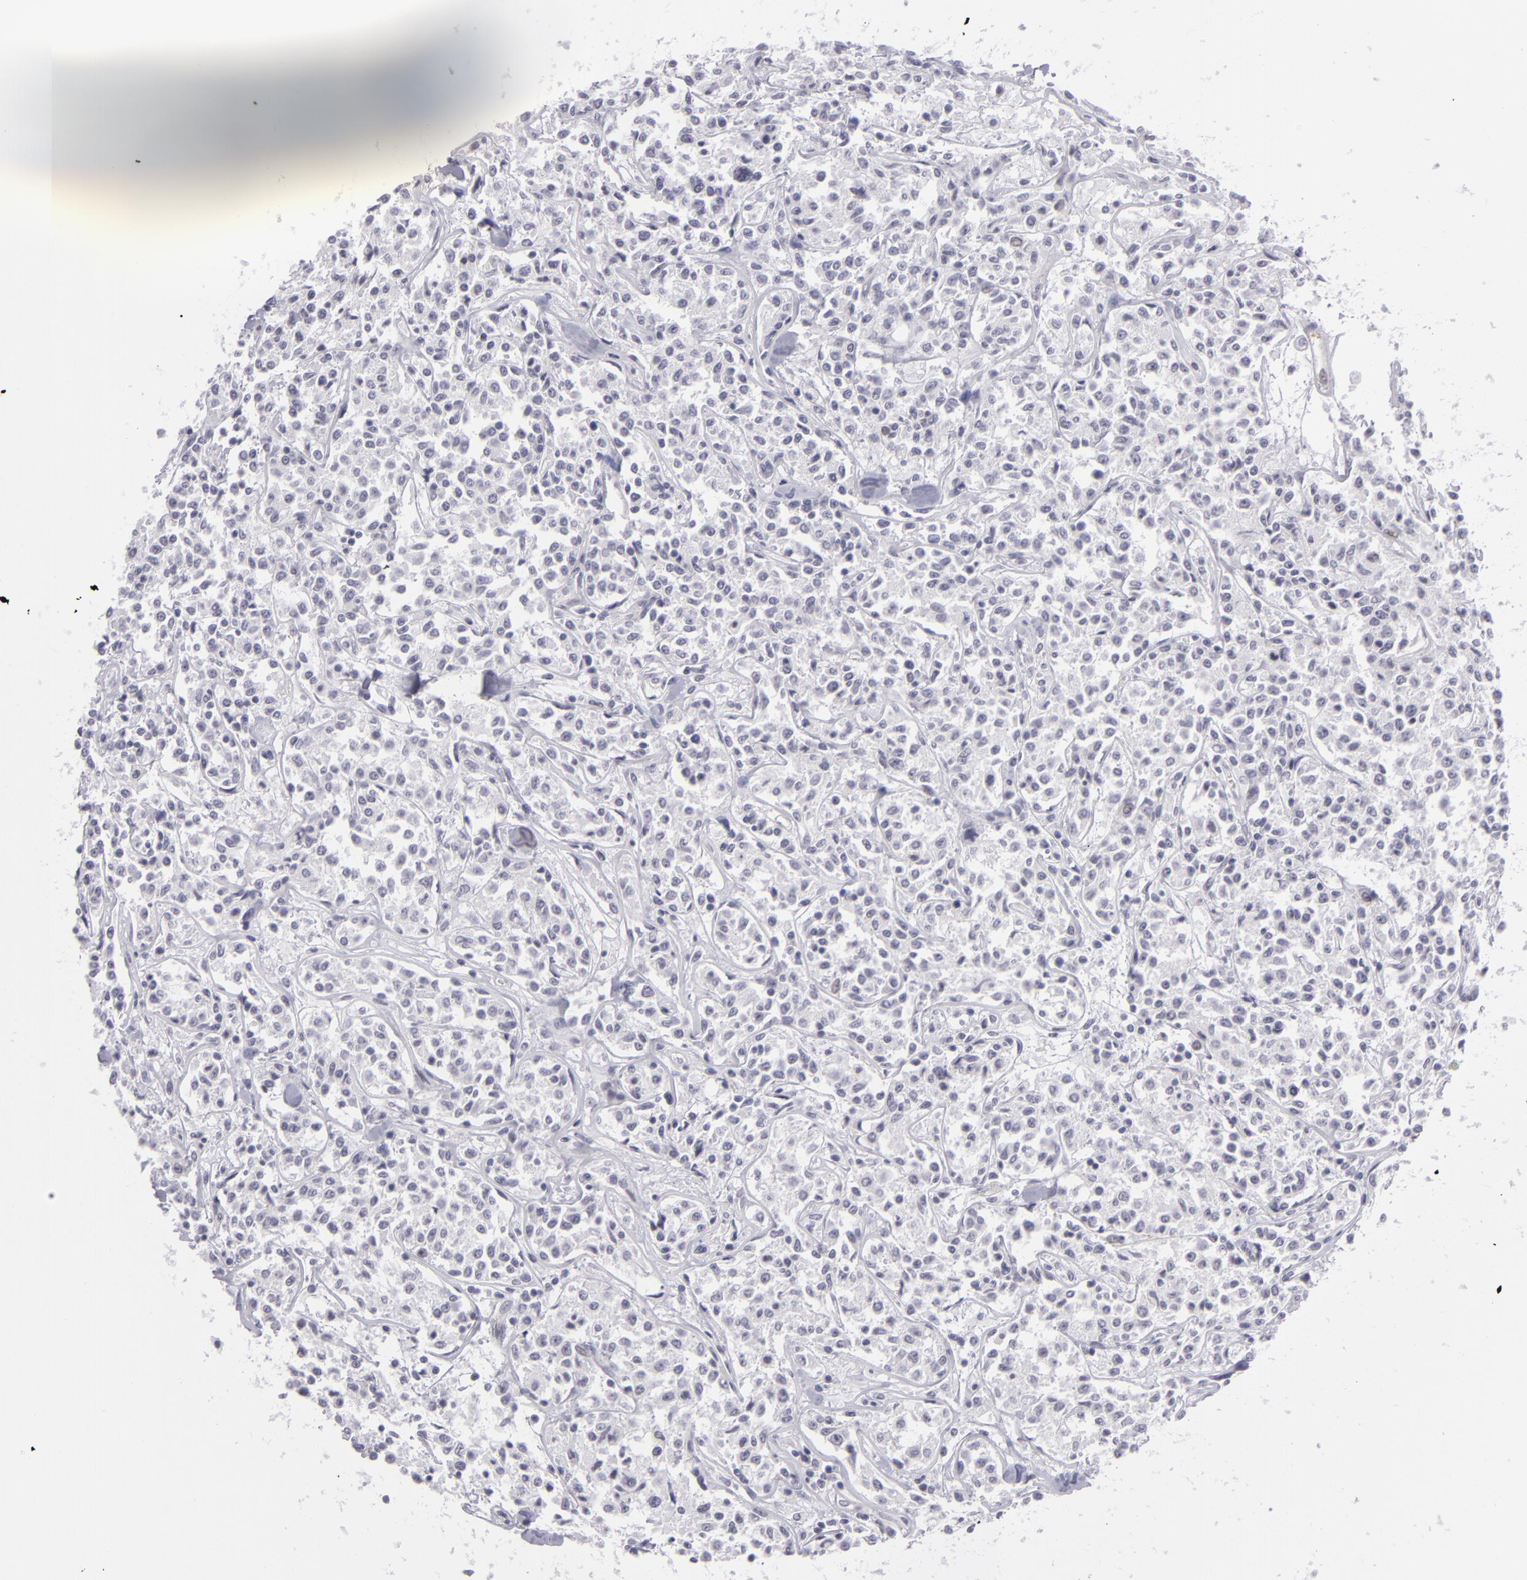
{"staining": {"intensity": "negative", "quantity": "none", "location": "none"}, "tissue": "lymphoma", "cell_type": "Tumor cells", "image_type": "cancer", "snomed": [{"axis": "morphology", "description": "Malignant lymphoma, non-Hodgkin's type, Low grade"}, {"axis": "topography", "description": "Small intestine"}], "caption": "Human lymphoma stained for a protein using immunohistochemistry (IHC) reveals no staining in tumor cells.", "gene": "CTNNB1", "patient": {"sex": "female", "age": 59}}